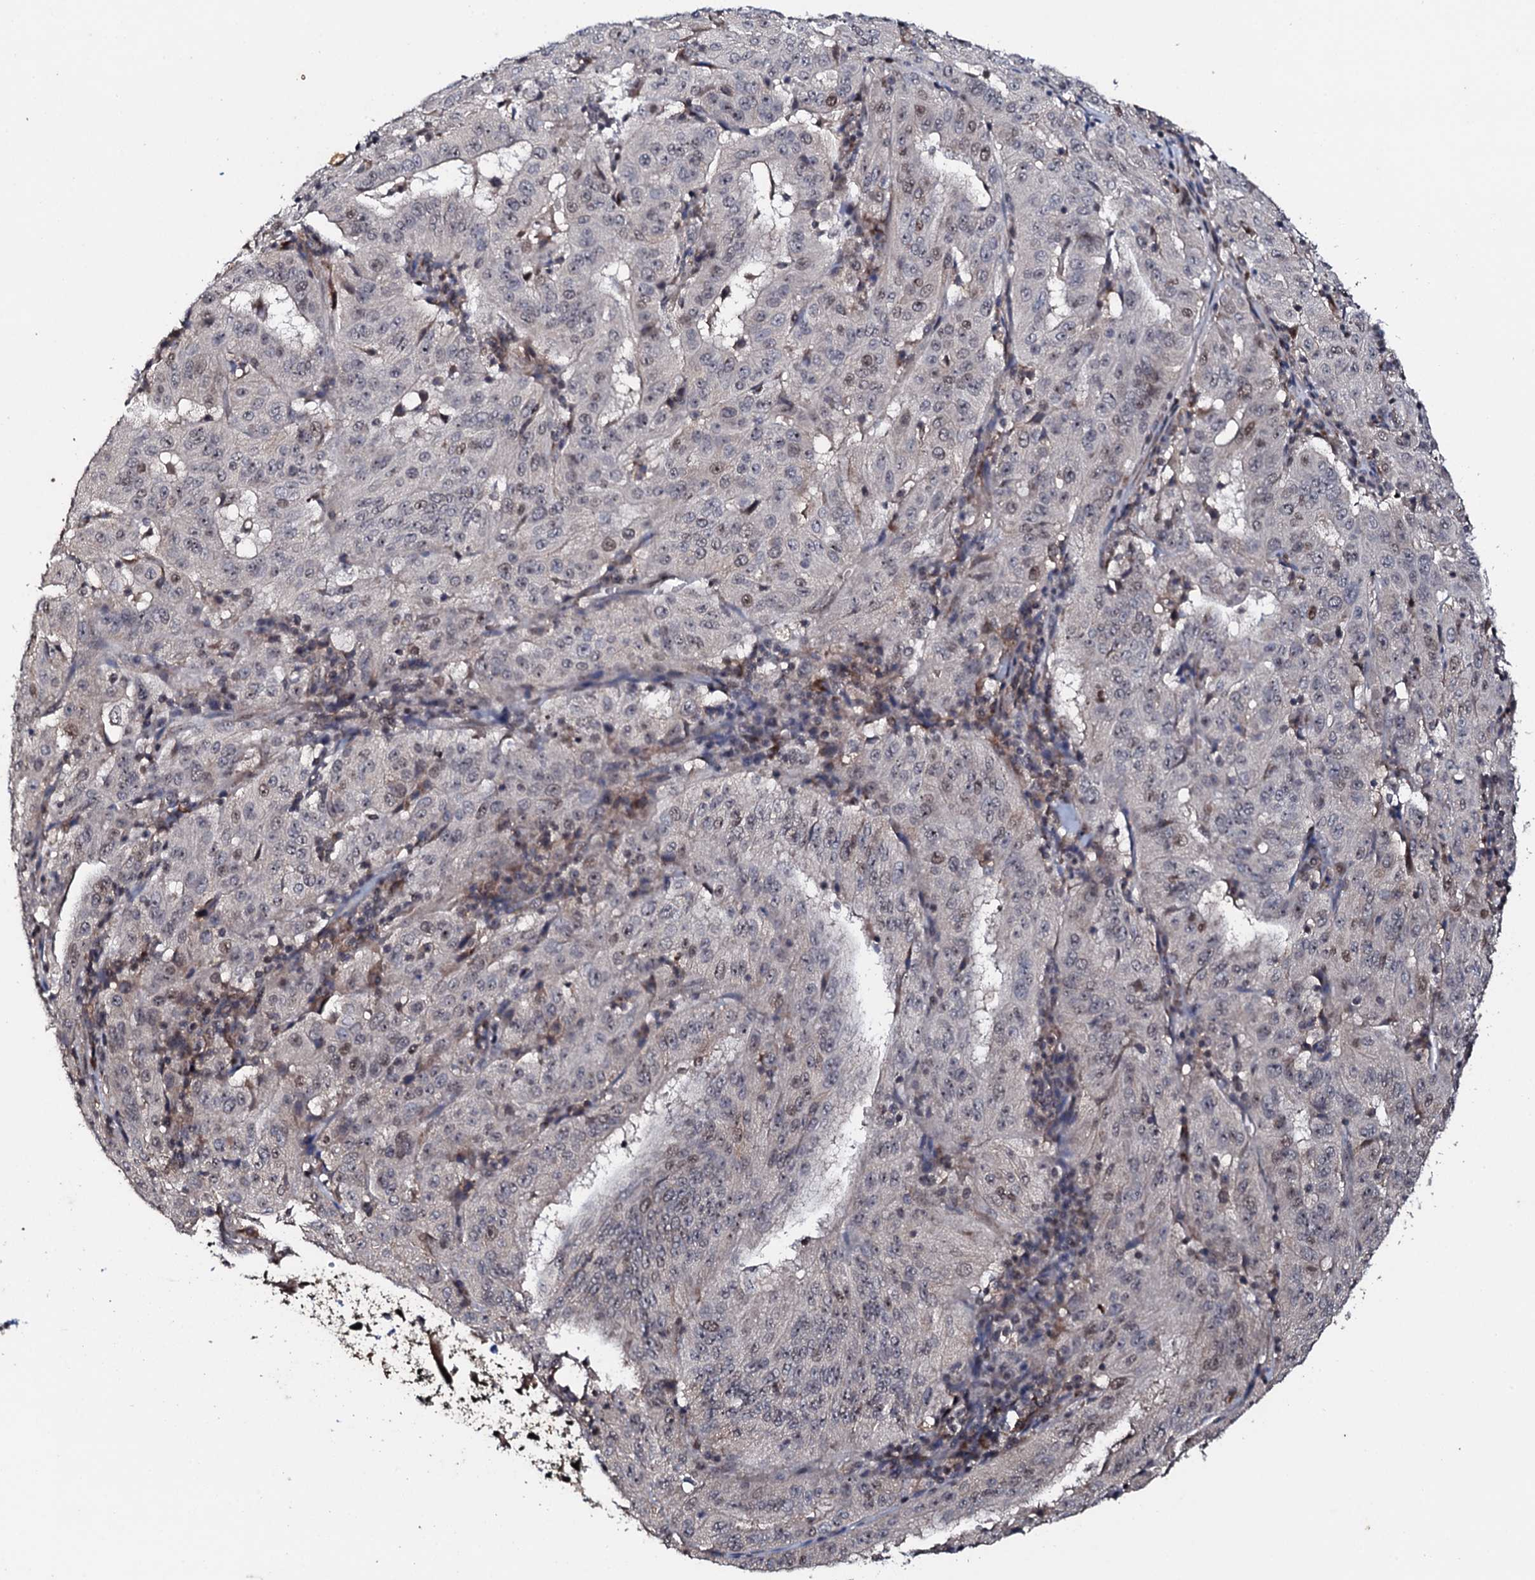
{"staining": {"intensity": "weak", "quantity": "<25%", "location": "nuclear"}, "tissue": "pancreatic cancer", "cell_type": "Tumor cells", "image_type": "cancer", "snomed": [{"axis": "morphology", "description": "Adenocarcinoma, NOS"}, {"axis": "topography", "description": "Pancreas"}], "caption": "Histopathology image shows no significant protein positivity in tumor cells of pancreatic cancer.", "gene": "FAM111A", "patient": {"sex": "male", "age": 63}}